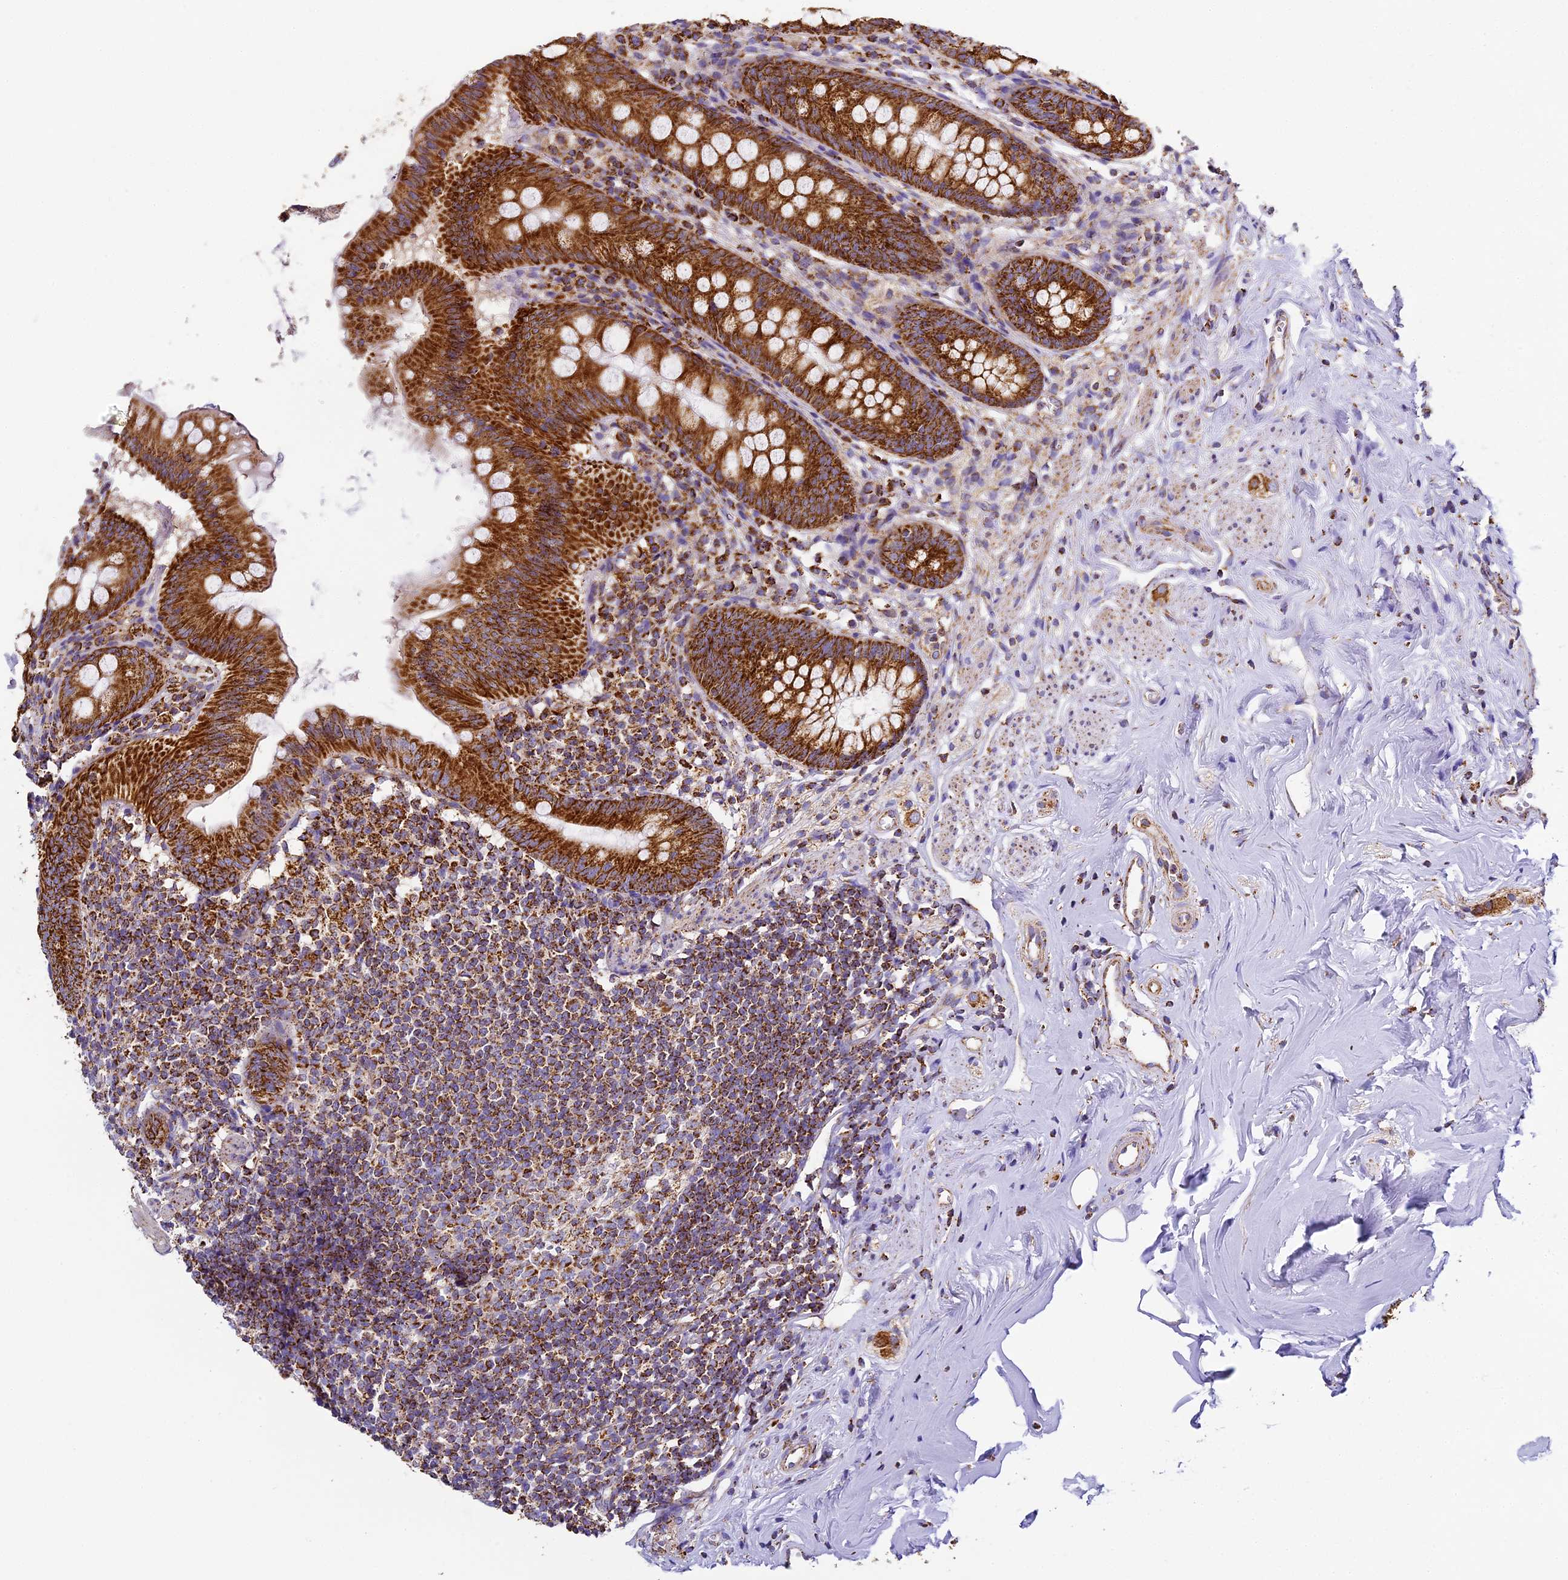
{"staining": {"intensity": "strong", "quantity": ">75%", "location": "cytoplasmic/membranous"}, "tissue": "appendix", "cell_type": "Glandular cells", "image_type": "normal", "snomed": [{"axis": "morphology", "description": "Normal tissue, NOS"}, {"axis": "topography", "description": "Appendix"}], "caption": "An immunohistochemistry (IHC) photomicrograph of normal tissue is shown. Protein staining in brown highlights strong cytoplasmic/membranous positivity in appendix within glandular cells.", "gene": "STK17A", "patient": {"sex": "female", "age": 51}}